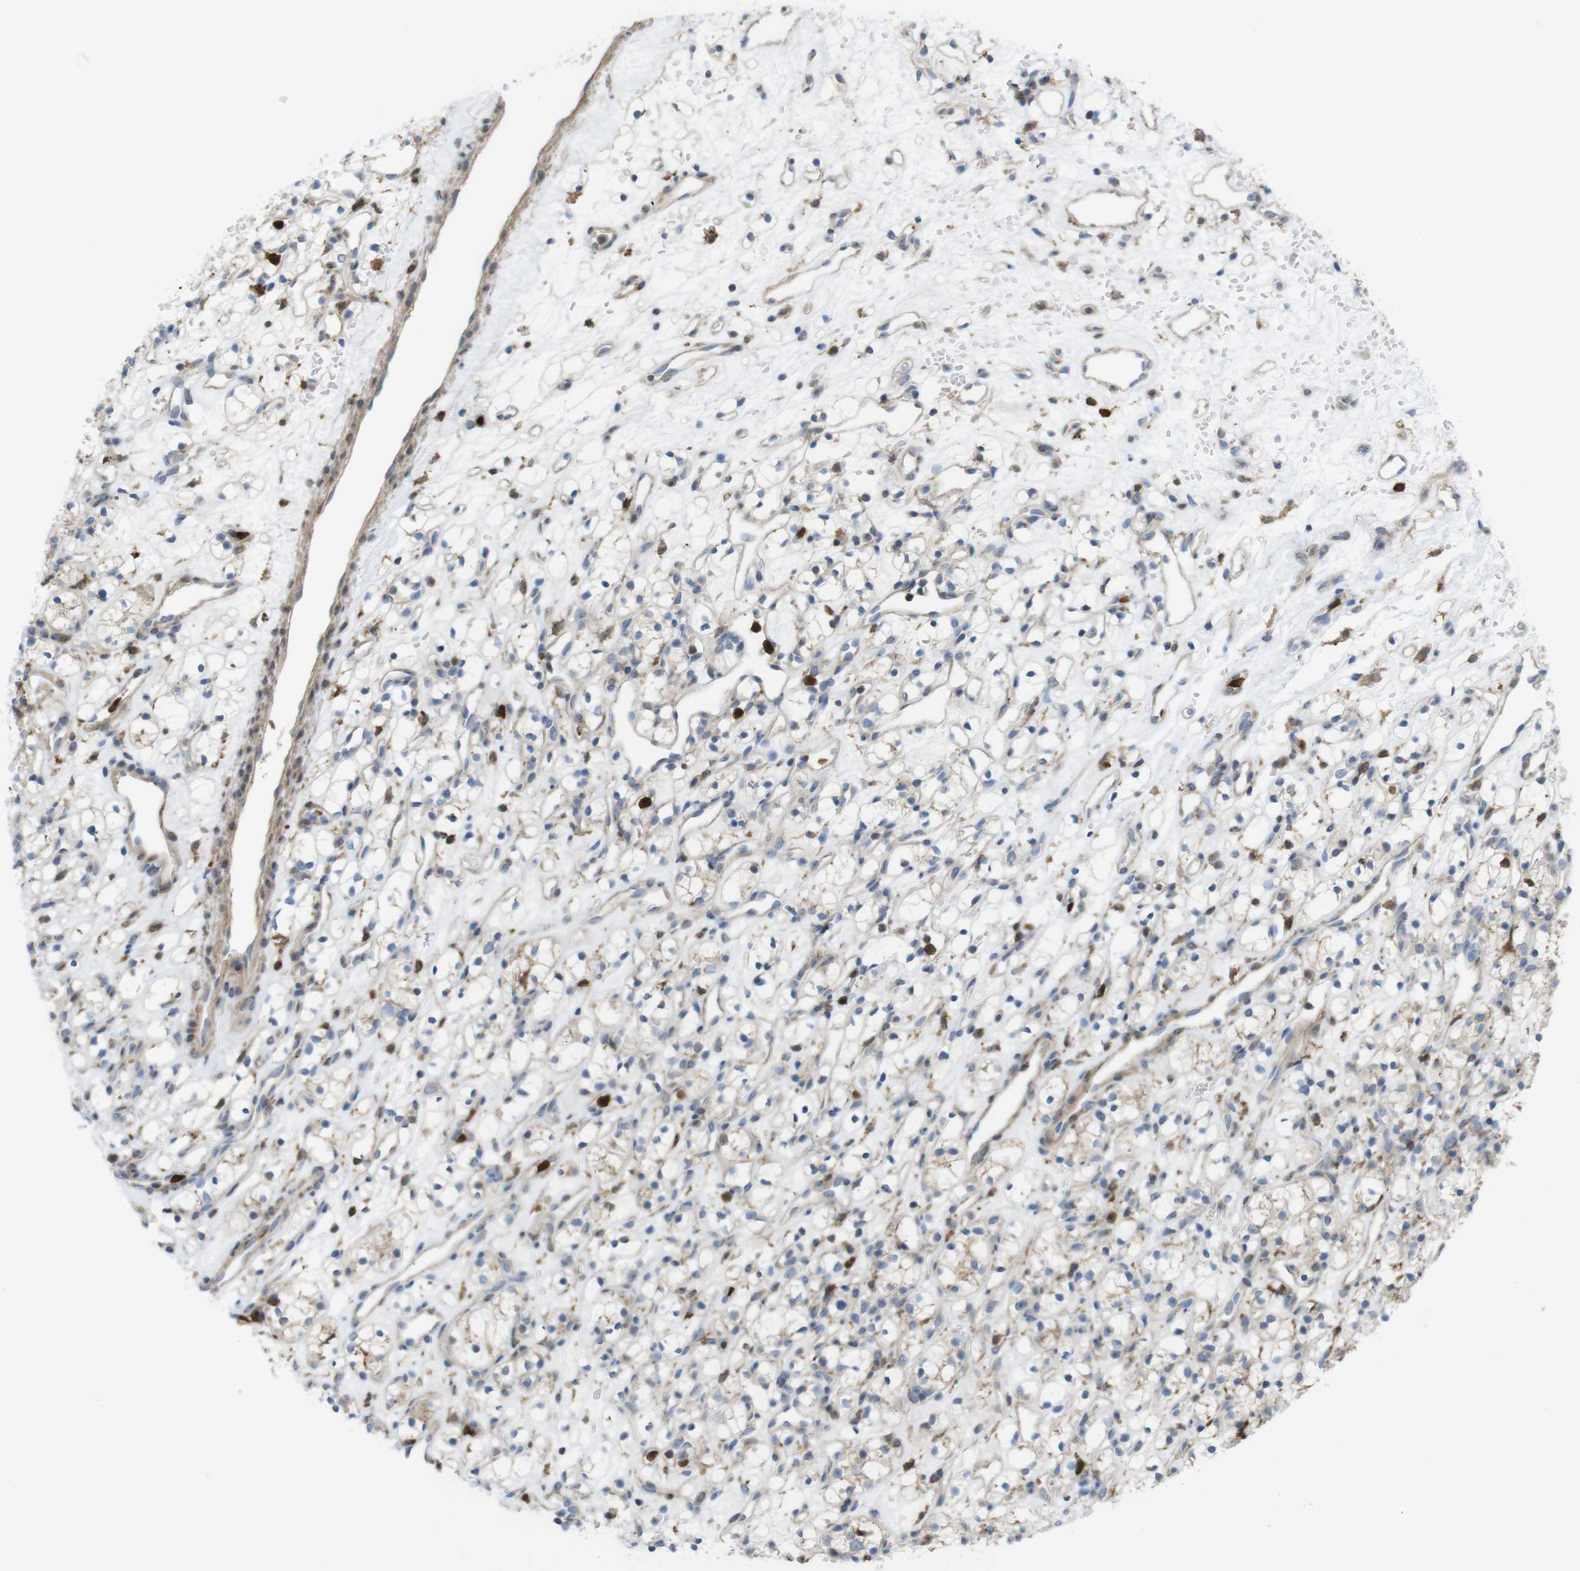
{"staining": {"intensity": "weak", "quantity": "25%-75%", "location": "cytoplasmic/membranous"}, "tissue": "renal cancer", "cell_type": "Tumor cells", "image_type": "cancer", "snomed": [{"axis": "morphology", "description": "Adenocarcinoma, NOS"}, {"axis": "topography", "description": "Kidney"}], "caption": "Adenocarcinoma (renal) stained with DAB immunohistochemistry (IHC) shows low levels of weak cytoplasmic/membranous positivity in about 25%-75% of tumor cells. (Brightfield microscopy of DAB IHC at high magnification).", "gene": "PRKCD", "patient": {"sex": "female", "age": 60}}